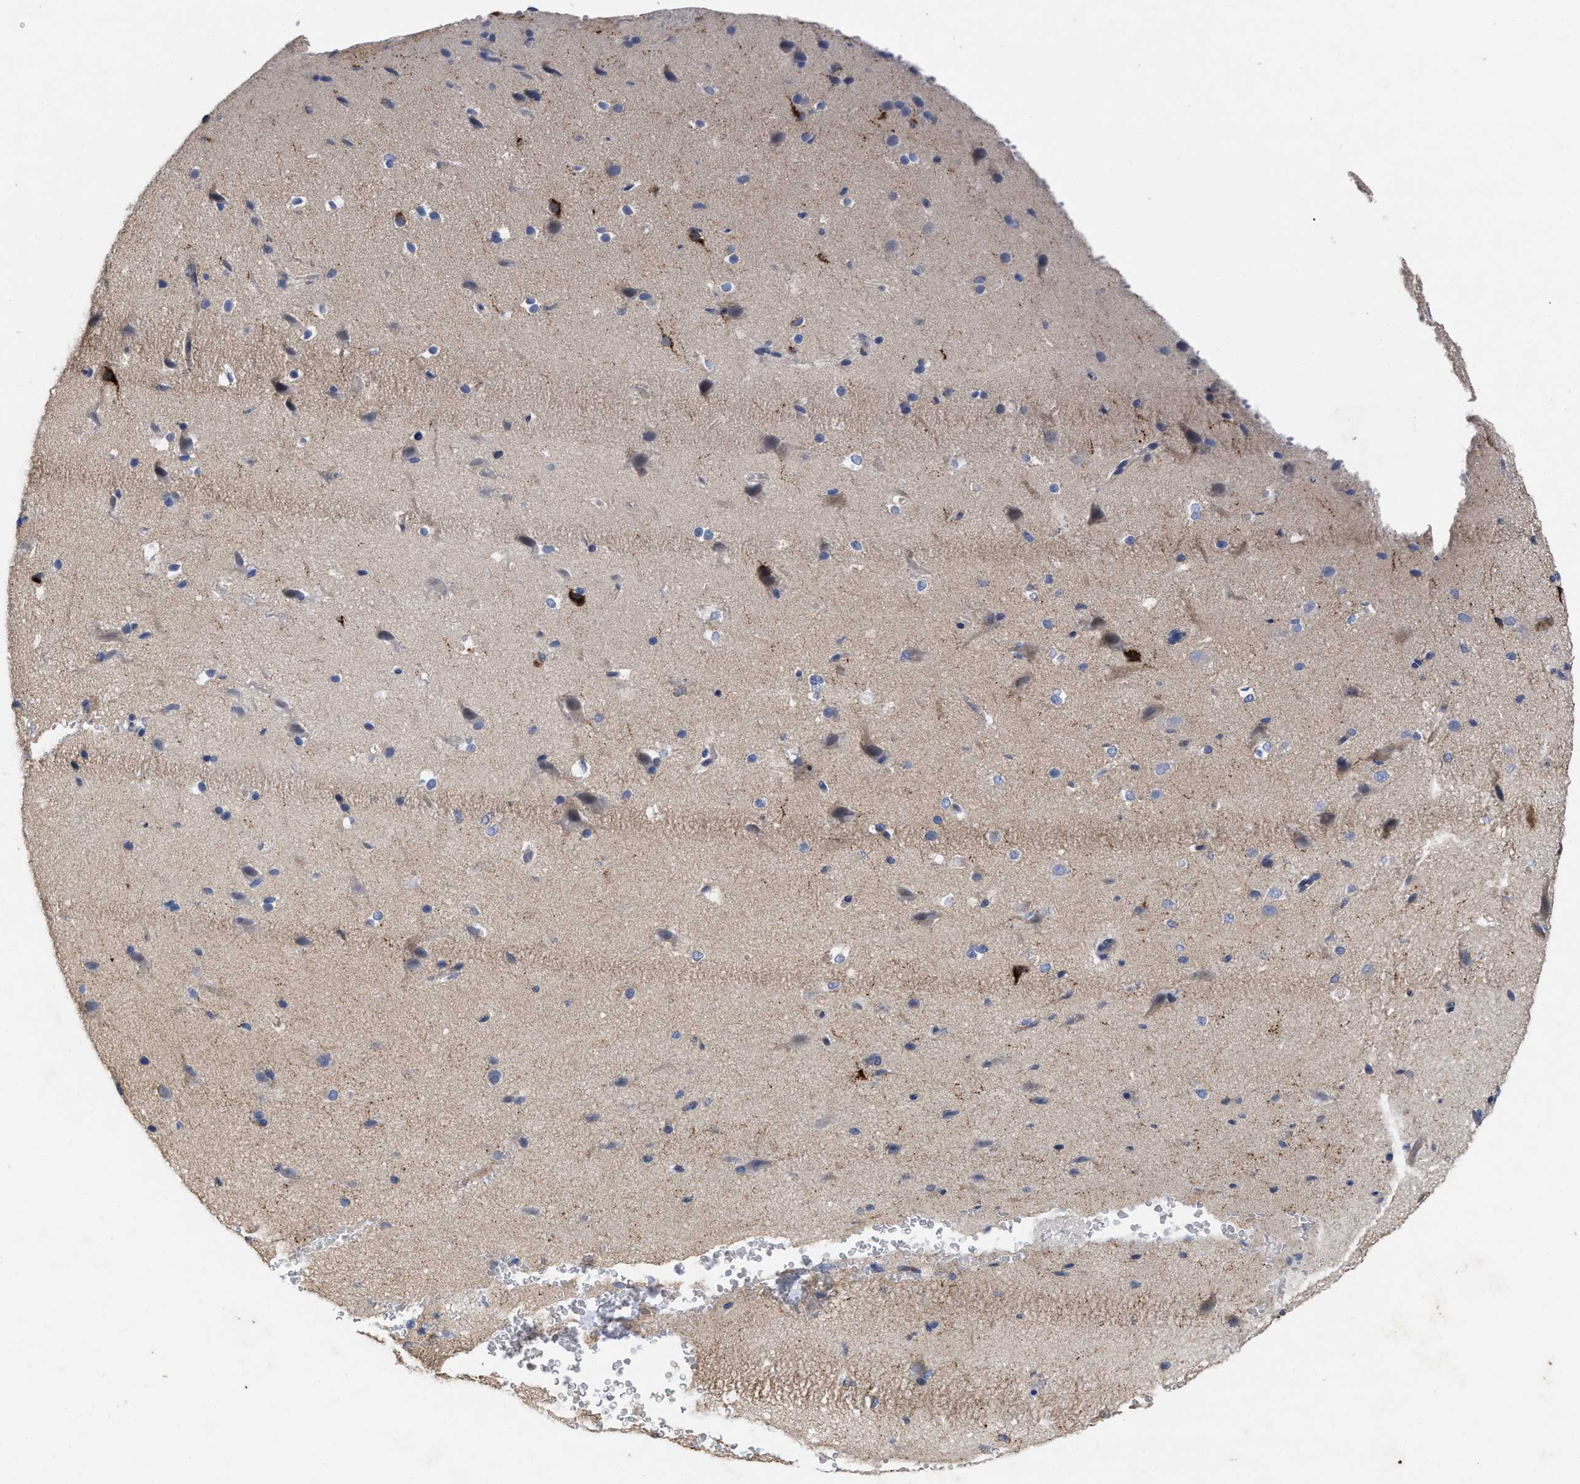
{"staining": {"intensity": "negative", "quantity": "none", "location": "none"}, "tissue": "cerebral cortex", "cell_type": "Endothelial cells", "image_type": "normal", "snomed": [{"axis": "morphology", "description": "Normal tissue, NOS"}, {"axis": "morphology", "description": "Developmental malformation"}, {"axis": "topography", "description": "Cerebral cortex"}], "caption": "This is an immunohistochemistry micrograph of normal human cerebral cortex. There is no staining in endothelial cells.", "gene": "VIP", "patient": {"sex": "female", "age": 30}}